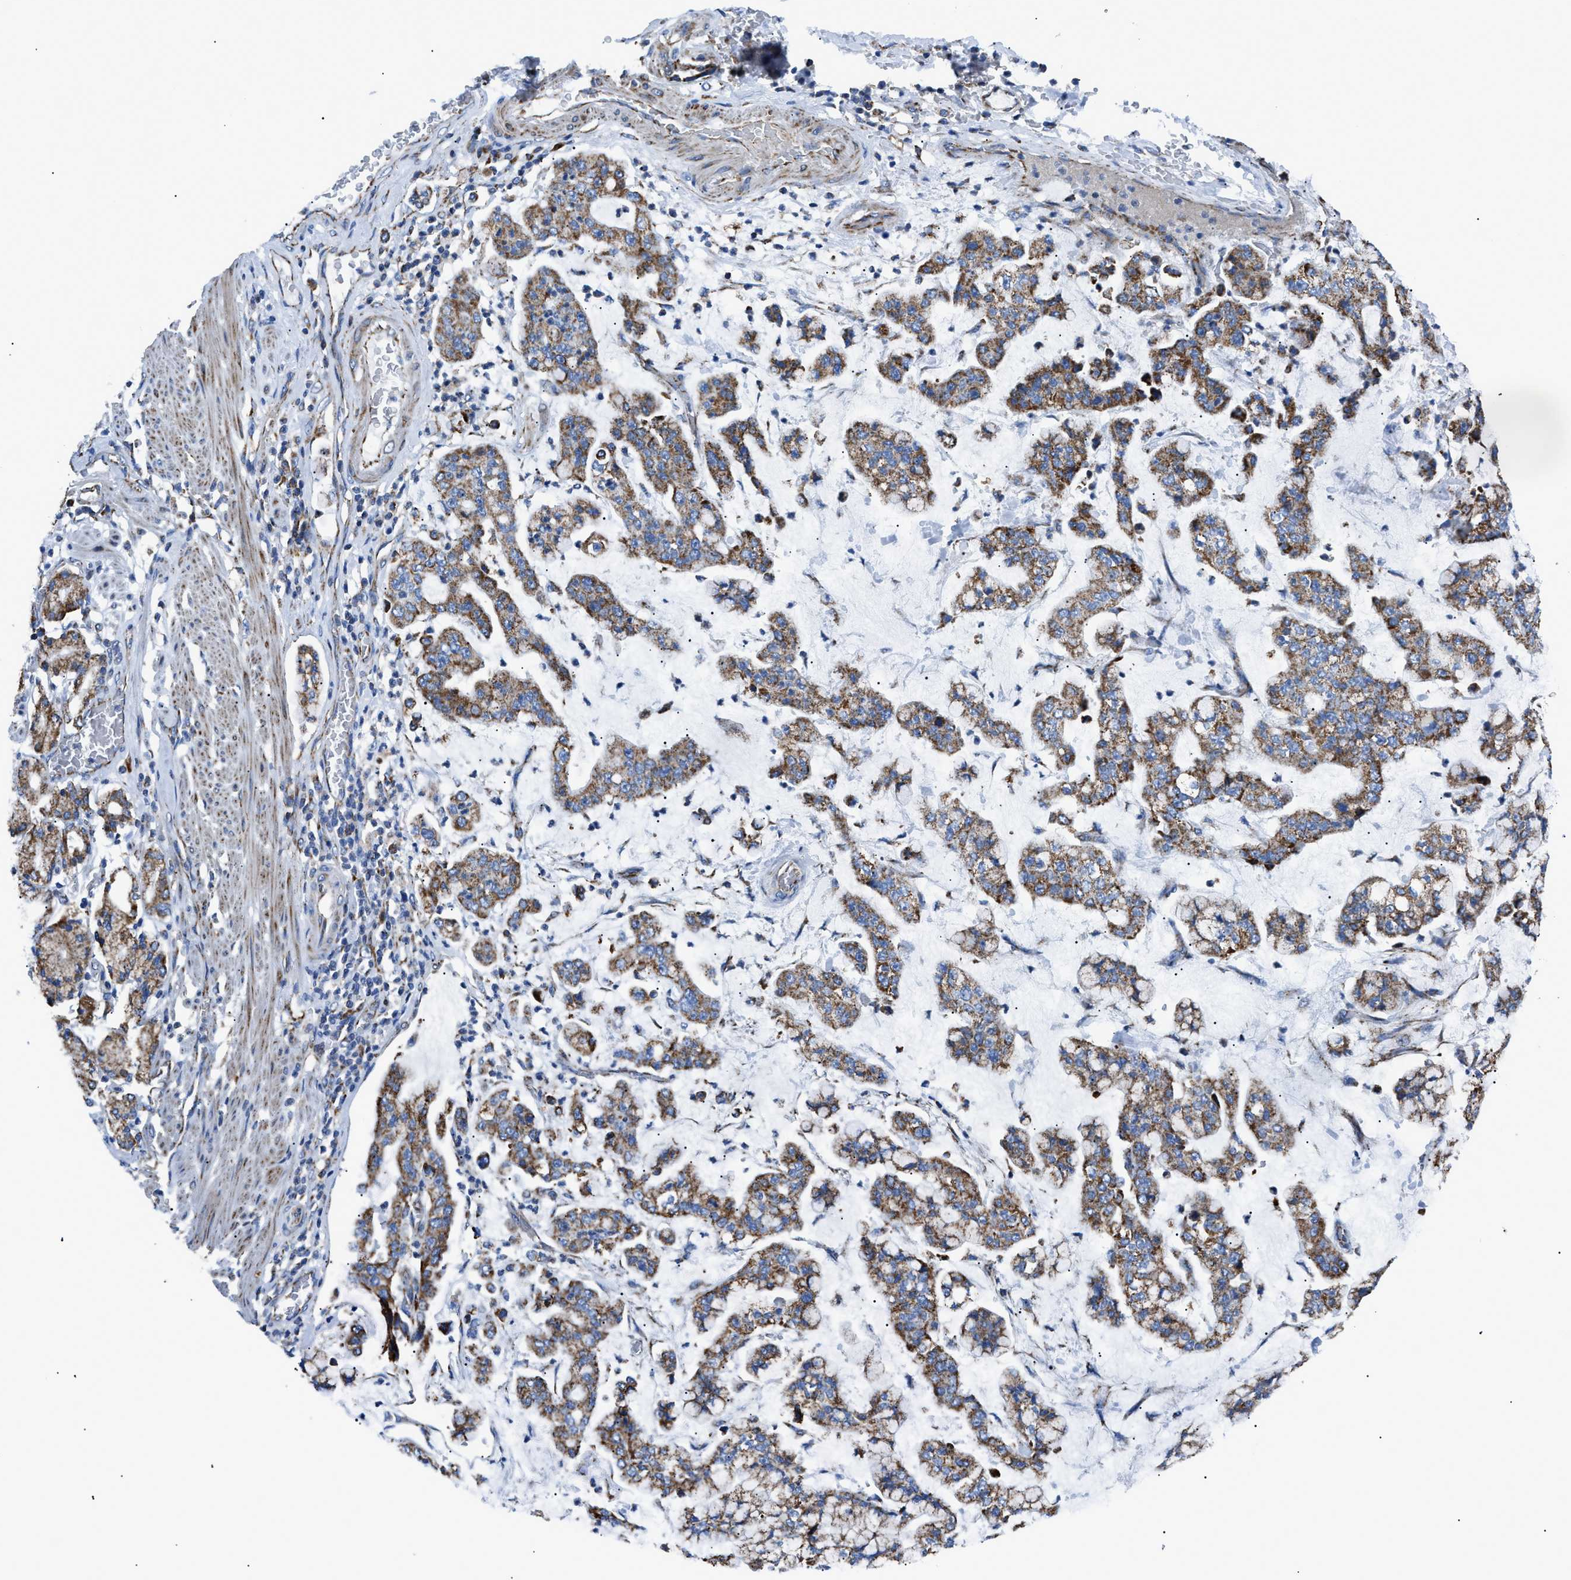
{"staining": {"intensity": "moderate", "quantity": ">75%", "location": "cytoplasmic/membranous"}, "tissue": "stomach cancer", "cell_type": "Tumor cells", "image_type": "cancer", "snomed": [{"axis": "morphology", "description": "Normal tissue, NOS"}, {"axis": "morphology", "description": "Adenocarcinoma, NOS"}, {"axis": "topography", "description": "Stomach, upper"}, {"axis": "topography", "description": "Stomach"}], "caption": "Immunohistochemical staining of human stomach cancer shows medium levels of moderate cytoplasmic/membranous protein expression in approximately >75% of tumor cells.", "gene": "PHB2", "patient": {"sex": "male", "age": 76}}